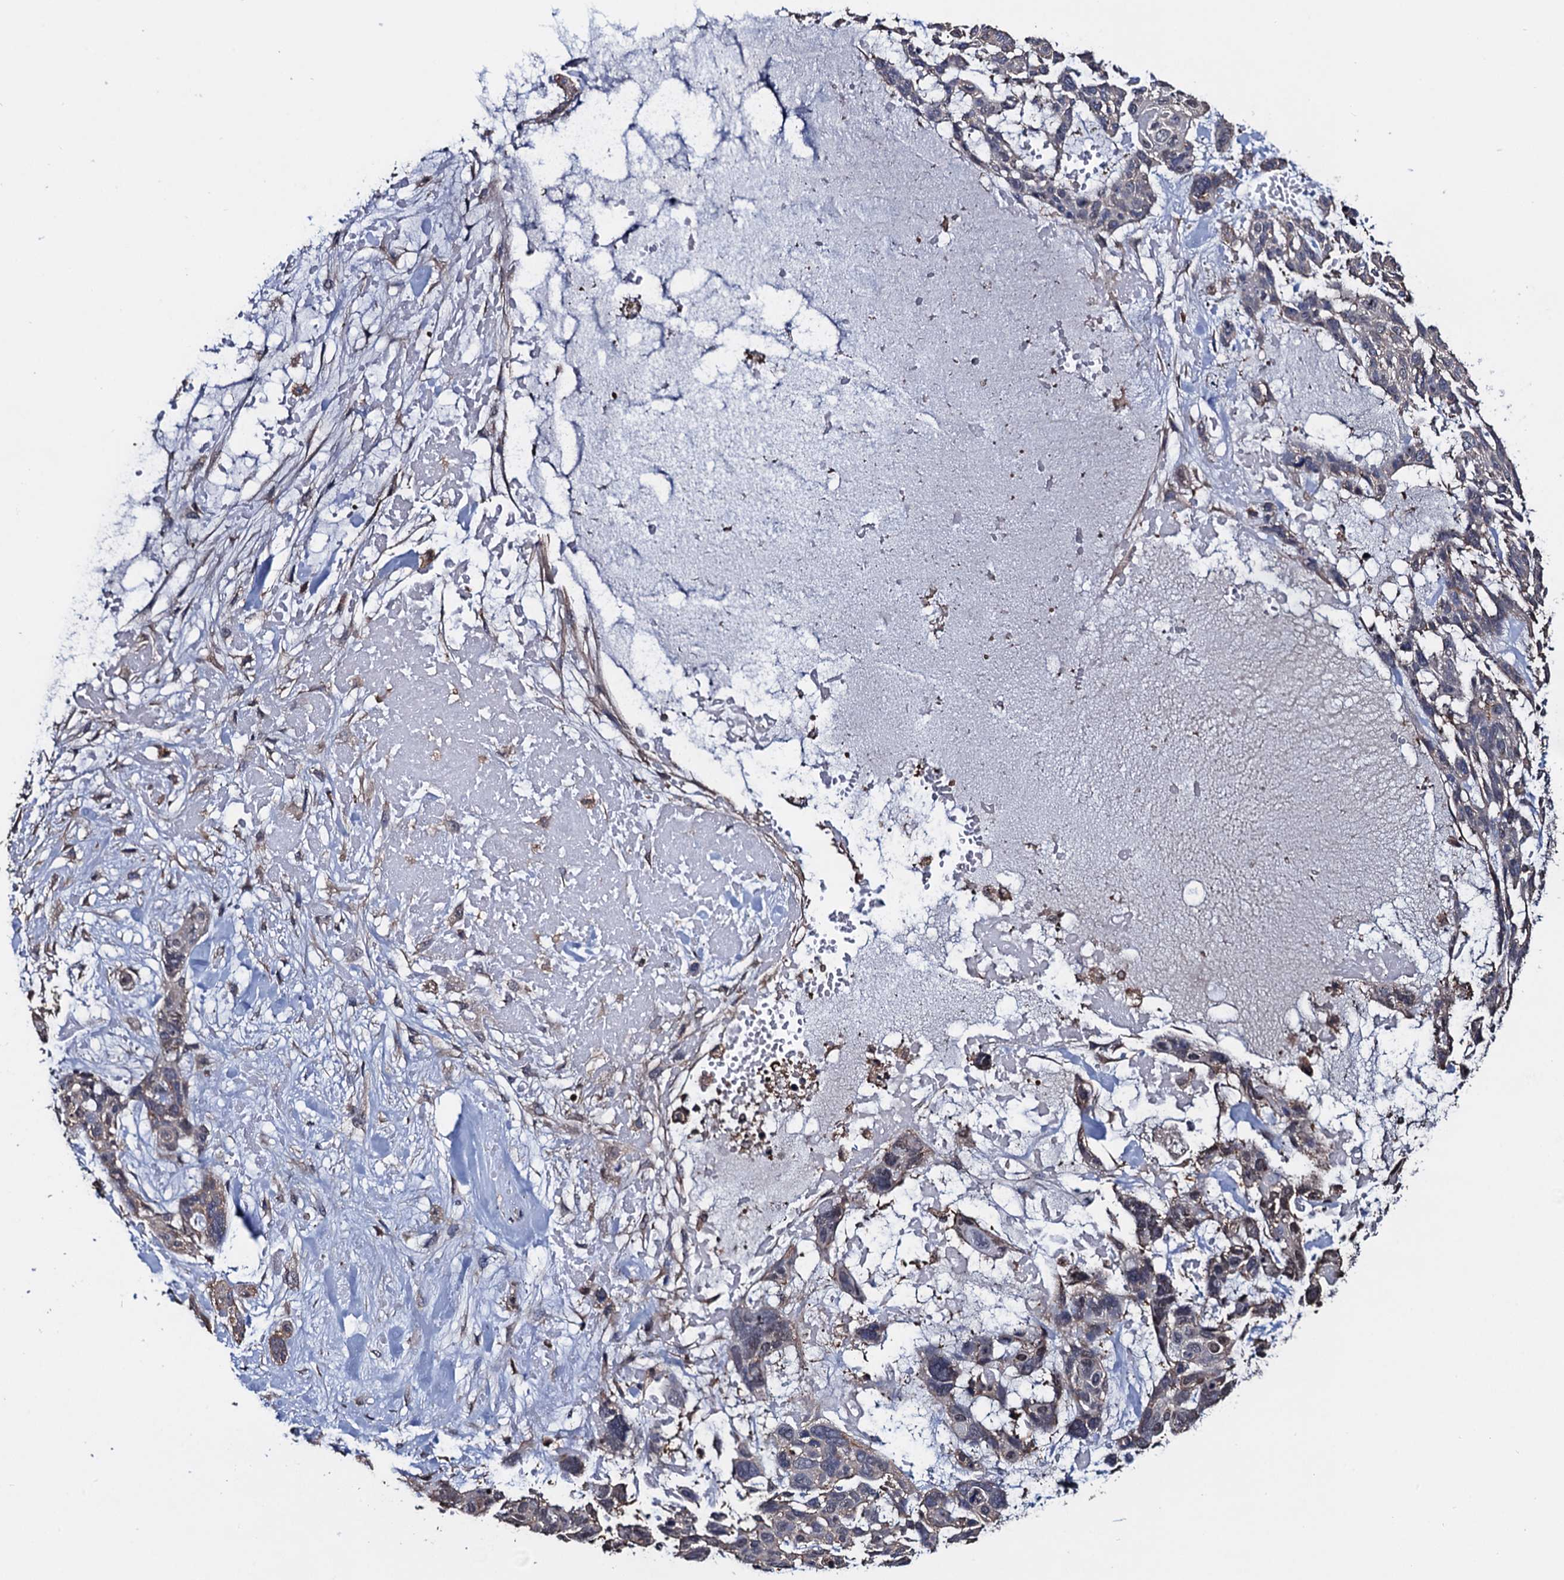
{"staining": {"intensity": "negative", "quantity": "none", "location": "none"}, "tissue": "skin cancer", "cell_type": "Tumor cells", "image_type": "cancer", "snomed": [{"axis": "morphology", "description": "Basal cell carcinoma"}, {"axis": "topography", "description": "Skin"}], "caption": "High magnification brightfield microscopy of skin cancer (basal cell carcinoma) stained with DAB (brown) and counterstained with hematoxylin (blue): tumor cells show no significant expression.", "gene": "PTCD3", "patient": {"sex": "male", "age": 88}}